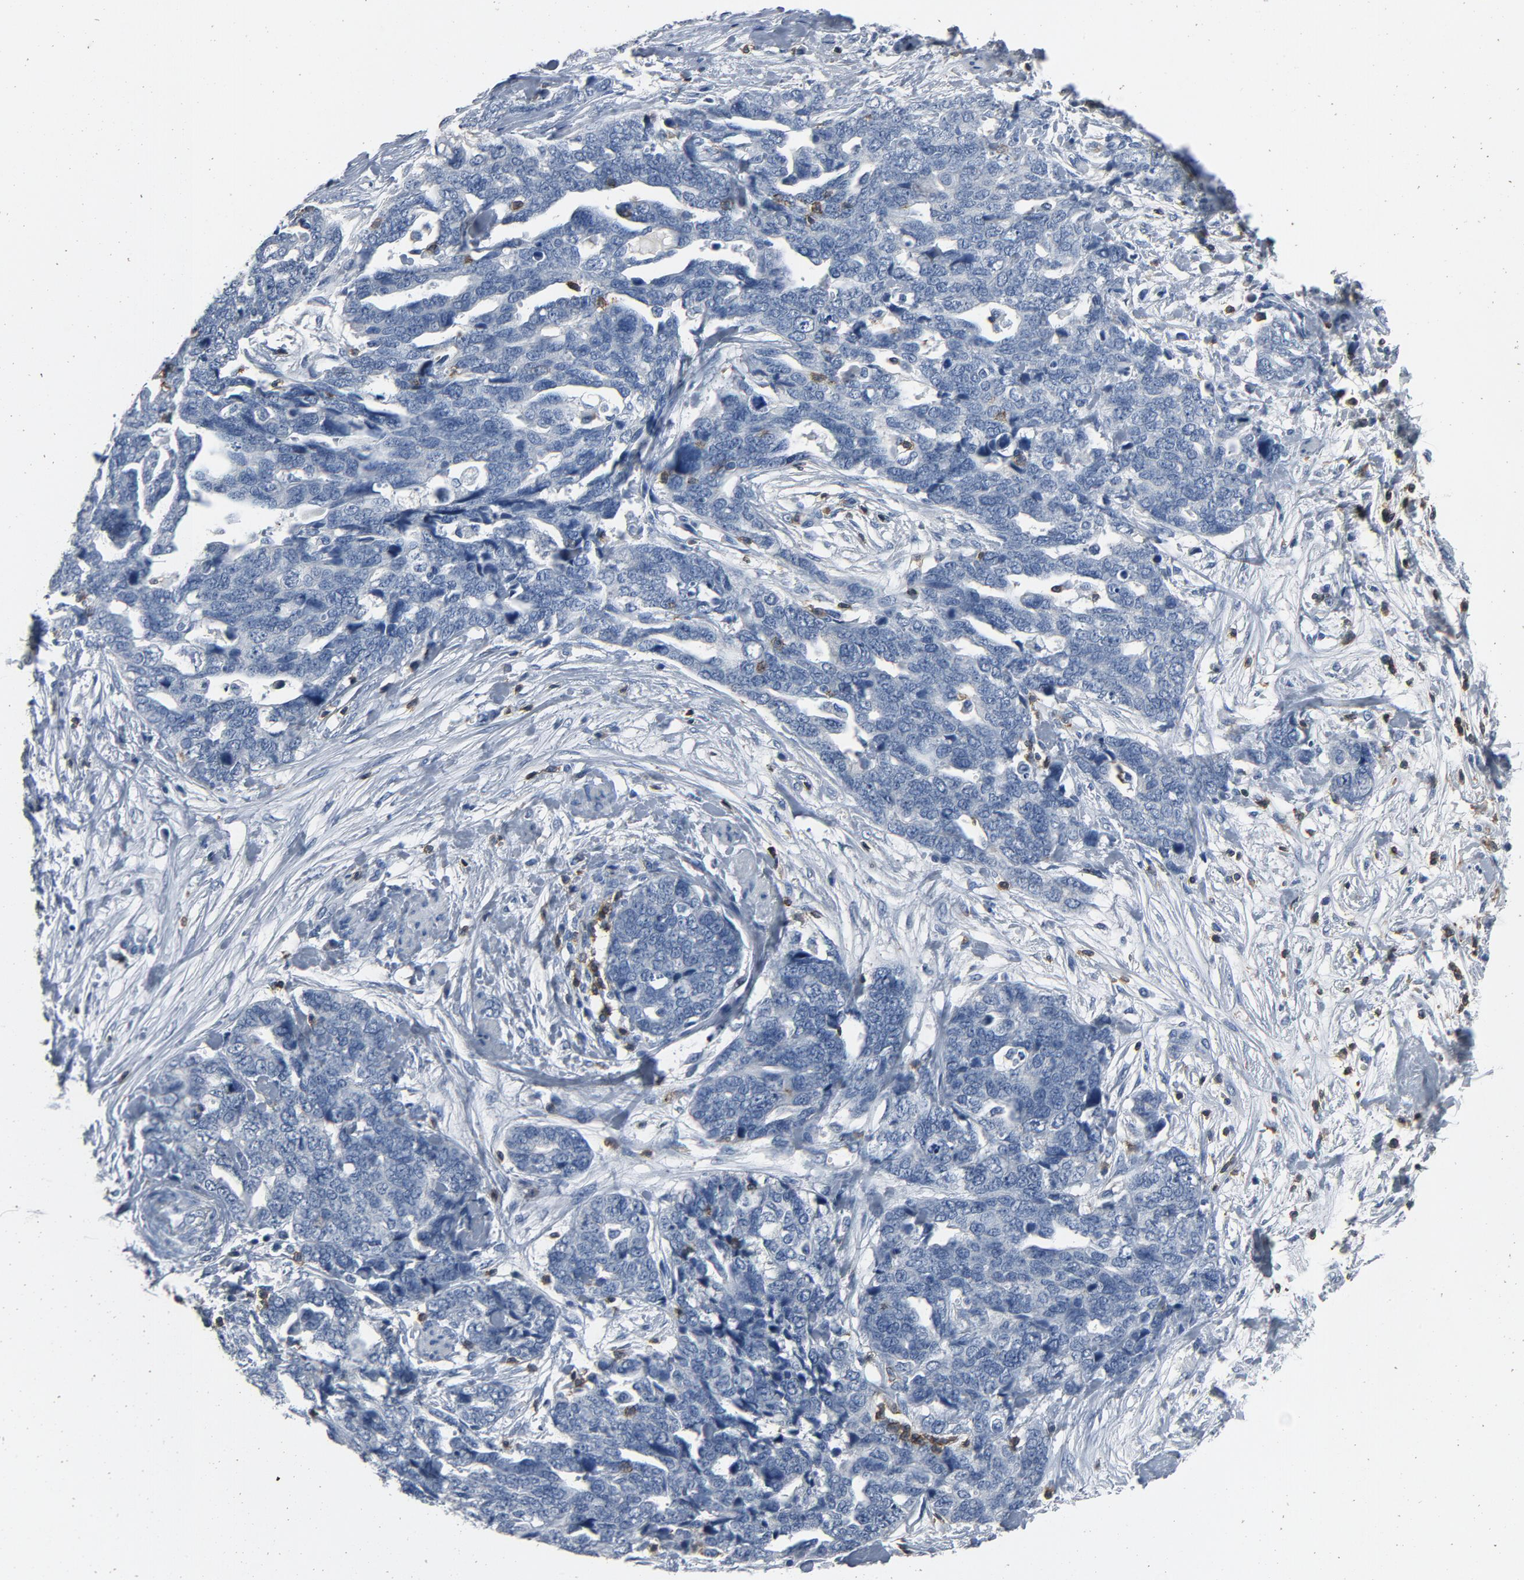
{"staining": {"intensity": "negative", "quantity": "none", "location": "none"}, "tissue": "ovarian cancer", "cell_type": "Tumor cells", "image_type": "cancer", "snomed": [{"axis": "morphology", "description": "Normal tissue, NOS"}, {"axis": "morphology", "description": "Cystadenocarcinoma, serous, NOS"}, {"axis": "topography", "description": "Fallopian tube"}, {"axis": "topography", "description": "Ovary"}], "caption": "The immunohistochemistry (IHC) image has no significant expression in tumor cells of ovarian cancer tissue. The staining was performed using DAB to visualize the protein expression in brown, while the nuclei were stained in blue with hematoxylin (Magnification: 20x).", "gene": "LCK", "patient": {"sex": "female", "age": 56}}